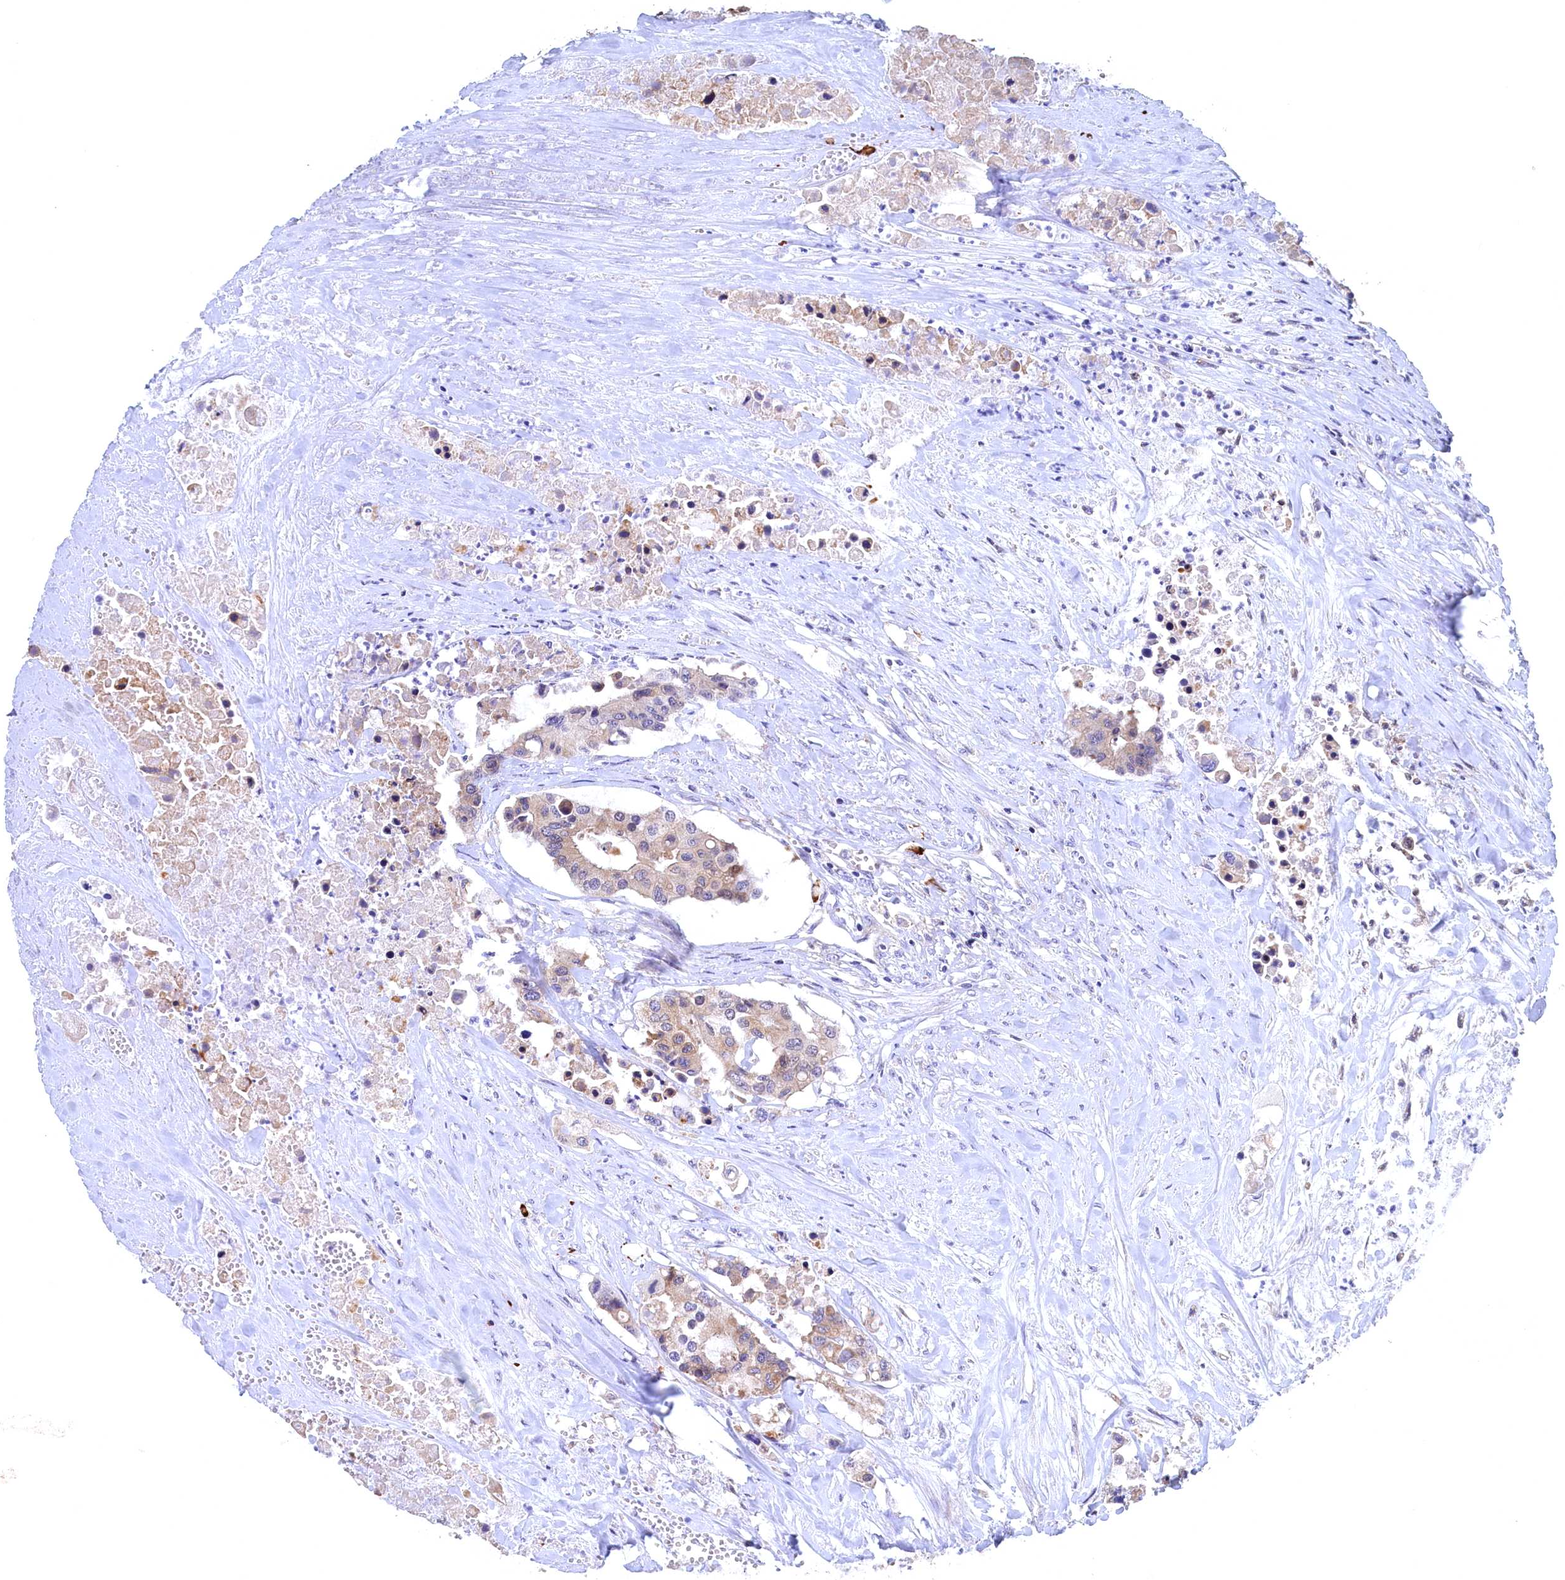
{"staining": {"intensity": "weak", "quantity": ">75%", "location": "cytoplasmic/membranous"}, "tissue": "colorectal cancer", "cell_type": "Tumor cells", "image_type": "cancer", "snomed": [{"axis": "morphology", "description": "Adenocarcinoma, NOS"}, {"axis": "topography", "description": "Colon"}], "caption": "Immunohistochemical staining of adenocarcinoma (colorectal) displays weak cytoplasmic/membranous protein staining in approximately >75% of tumor cells.", "gene": "JPT2", "patient": {"sex": "male", "age": 77}}